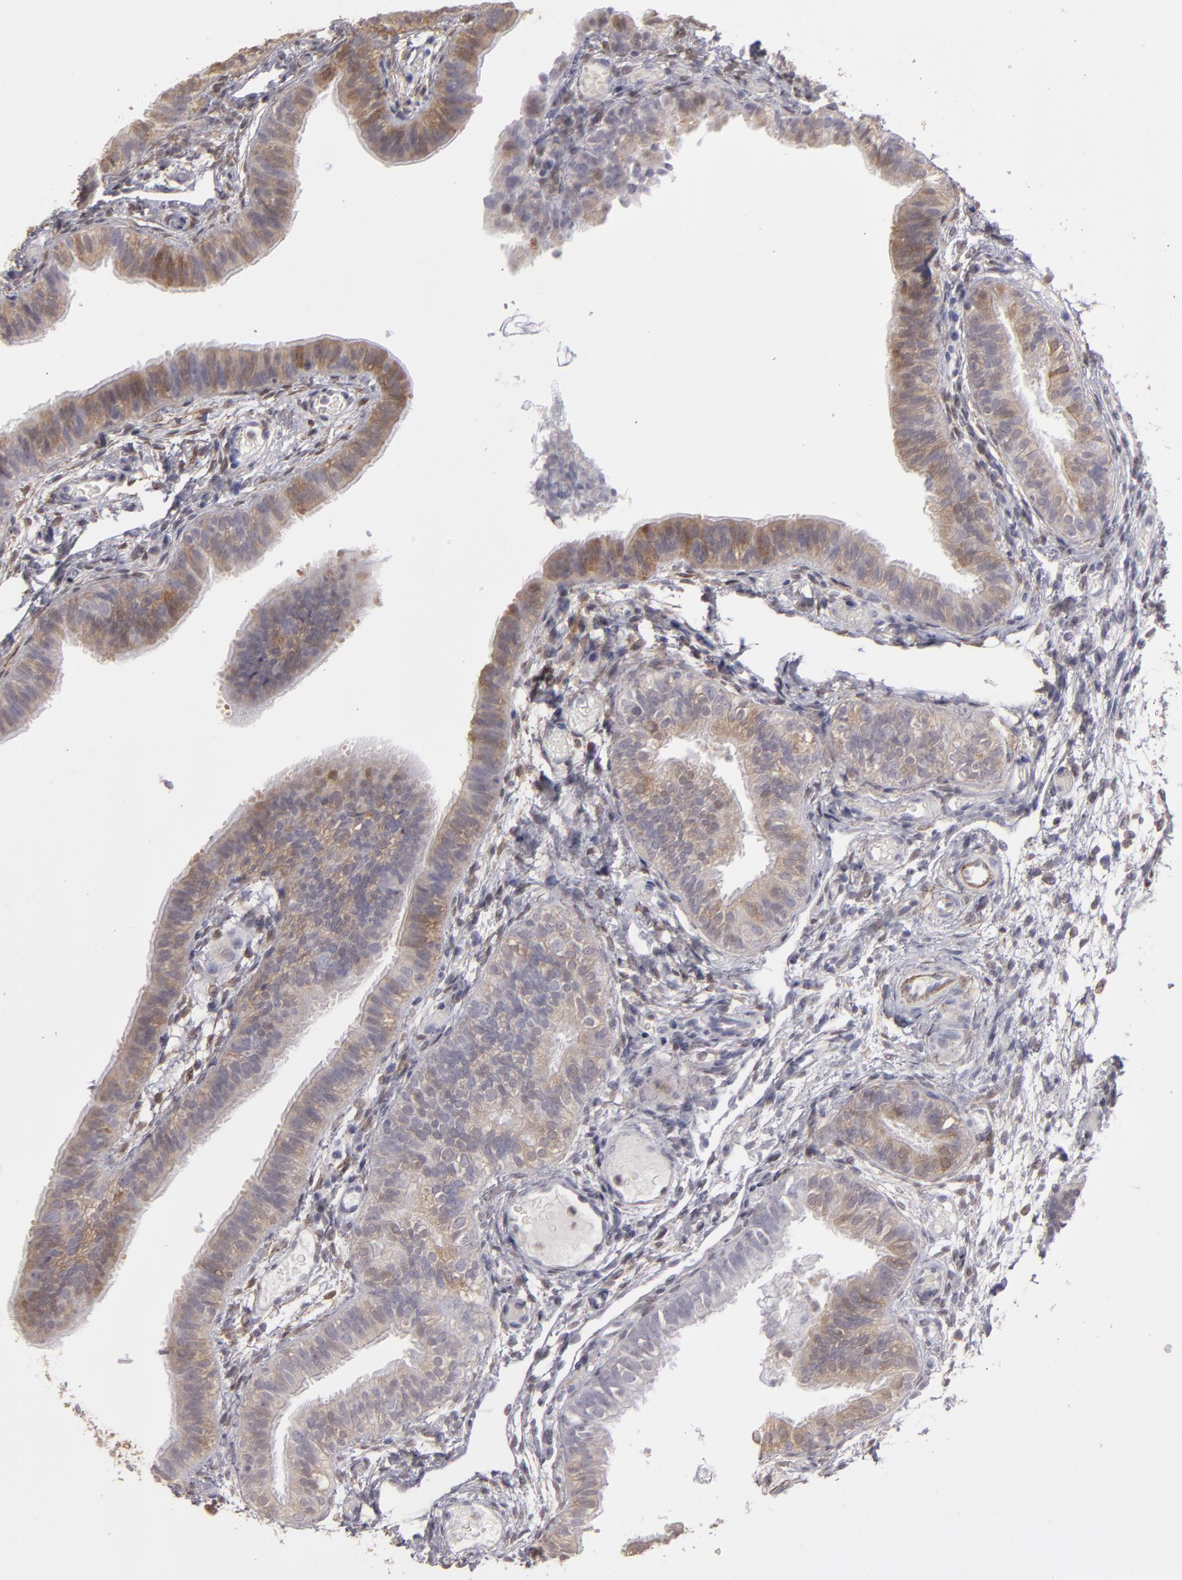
{"staining": {"intensity": "weak", "quantity": "25%-75%", "location": "cytoplasmic/membranous"}, "tissue": "fallopian tube", "cell_type": "Glandular cells", "image_type": "normal", "snomed": [{"axis": "morphology", "description": "Normal tissue, NOS"}, {"axis": "morphology", "description": "Dermoid, NOS"}, {"axis": "topography", "description": "Fallopian tube"}], "caption": "The immunohistochemical stain labels weak cytoplasmic/membranous staining in glandular cells of unremarkable fallopian tube. (Brightfield microscopy of DAB IHC at high magnification).", "gene": "SEMA3G", "patient": {"sex": "female", "age": 33}}